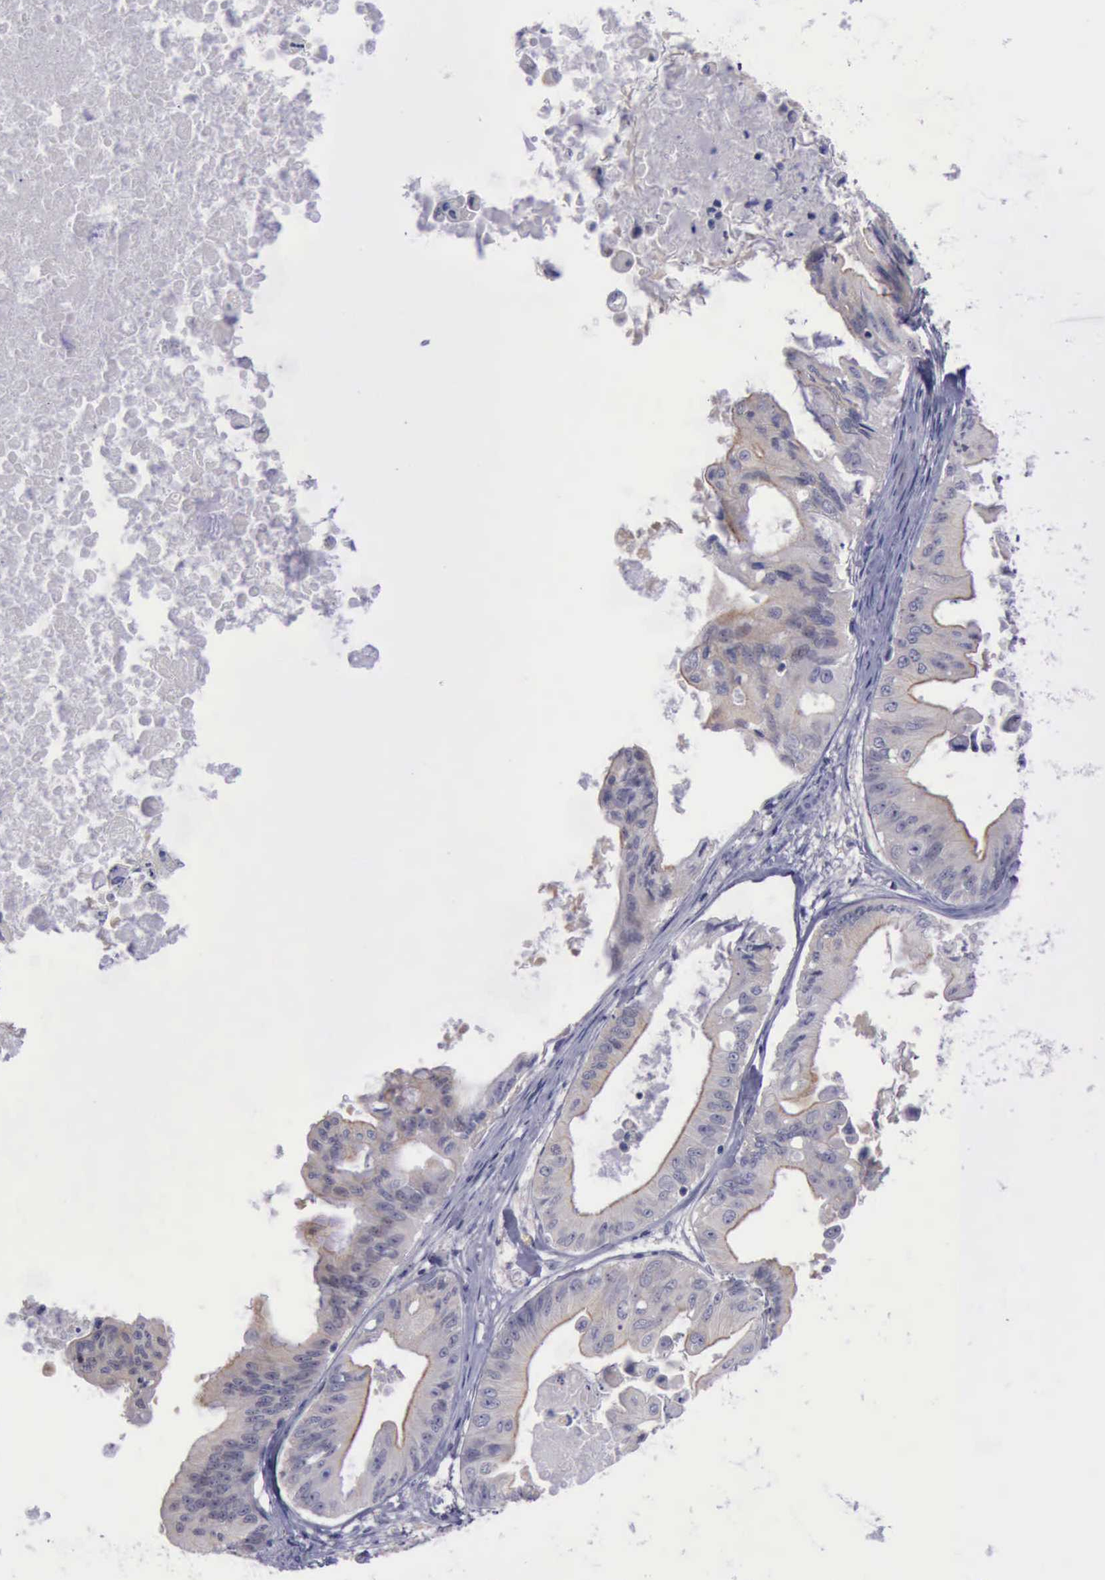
{"staining": {"intensity": "weak", "quantity": ">75%", "location": "cytoplasmic/membranous"}, "tissue": "ovarian cancer", "cell_type": "Tumor cells", "image_type": "cancer", "snomed": [{"axis": "morphology", "description": "Cystadenocarcinoma, mucinous, NOS"}, {"axis": "topography", "description": "Ovary"}], "caption": "High-power microscopy captured an immunohistochemistry image of mucinous cystadenocarcinoma (ovarian), revealing weak cytoplasmic/membranous expression in approximately >75% of tumor cells.", "gene": "CEP128", "patient": {"sex": "female", "age": 37}}